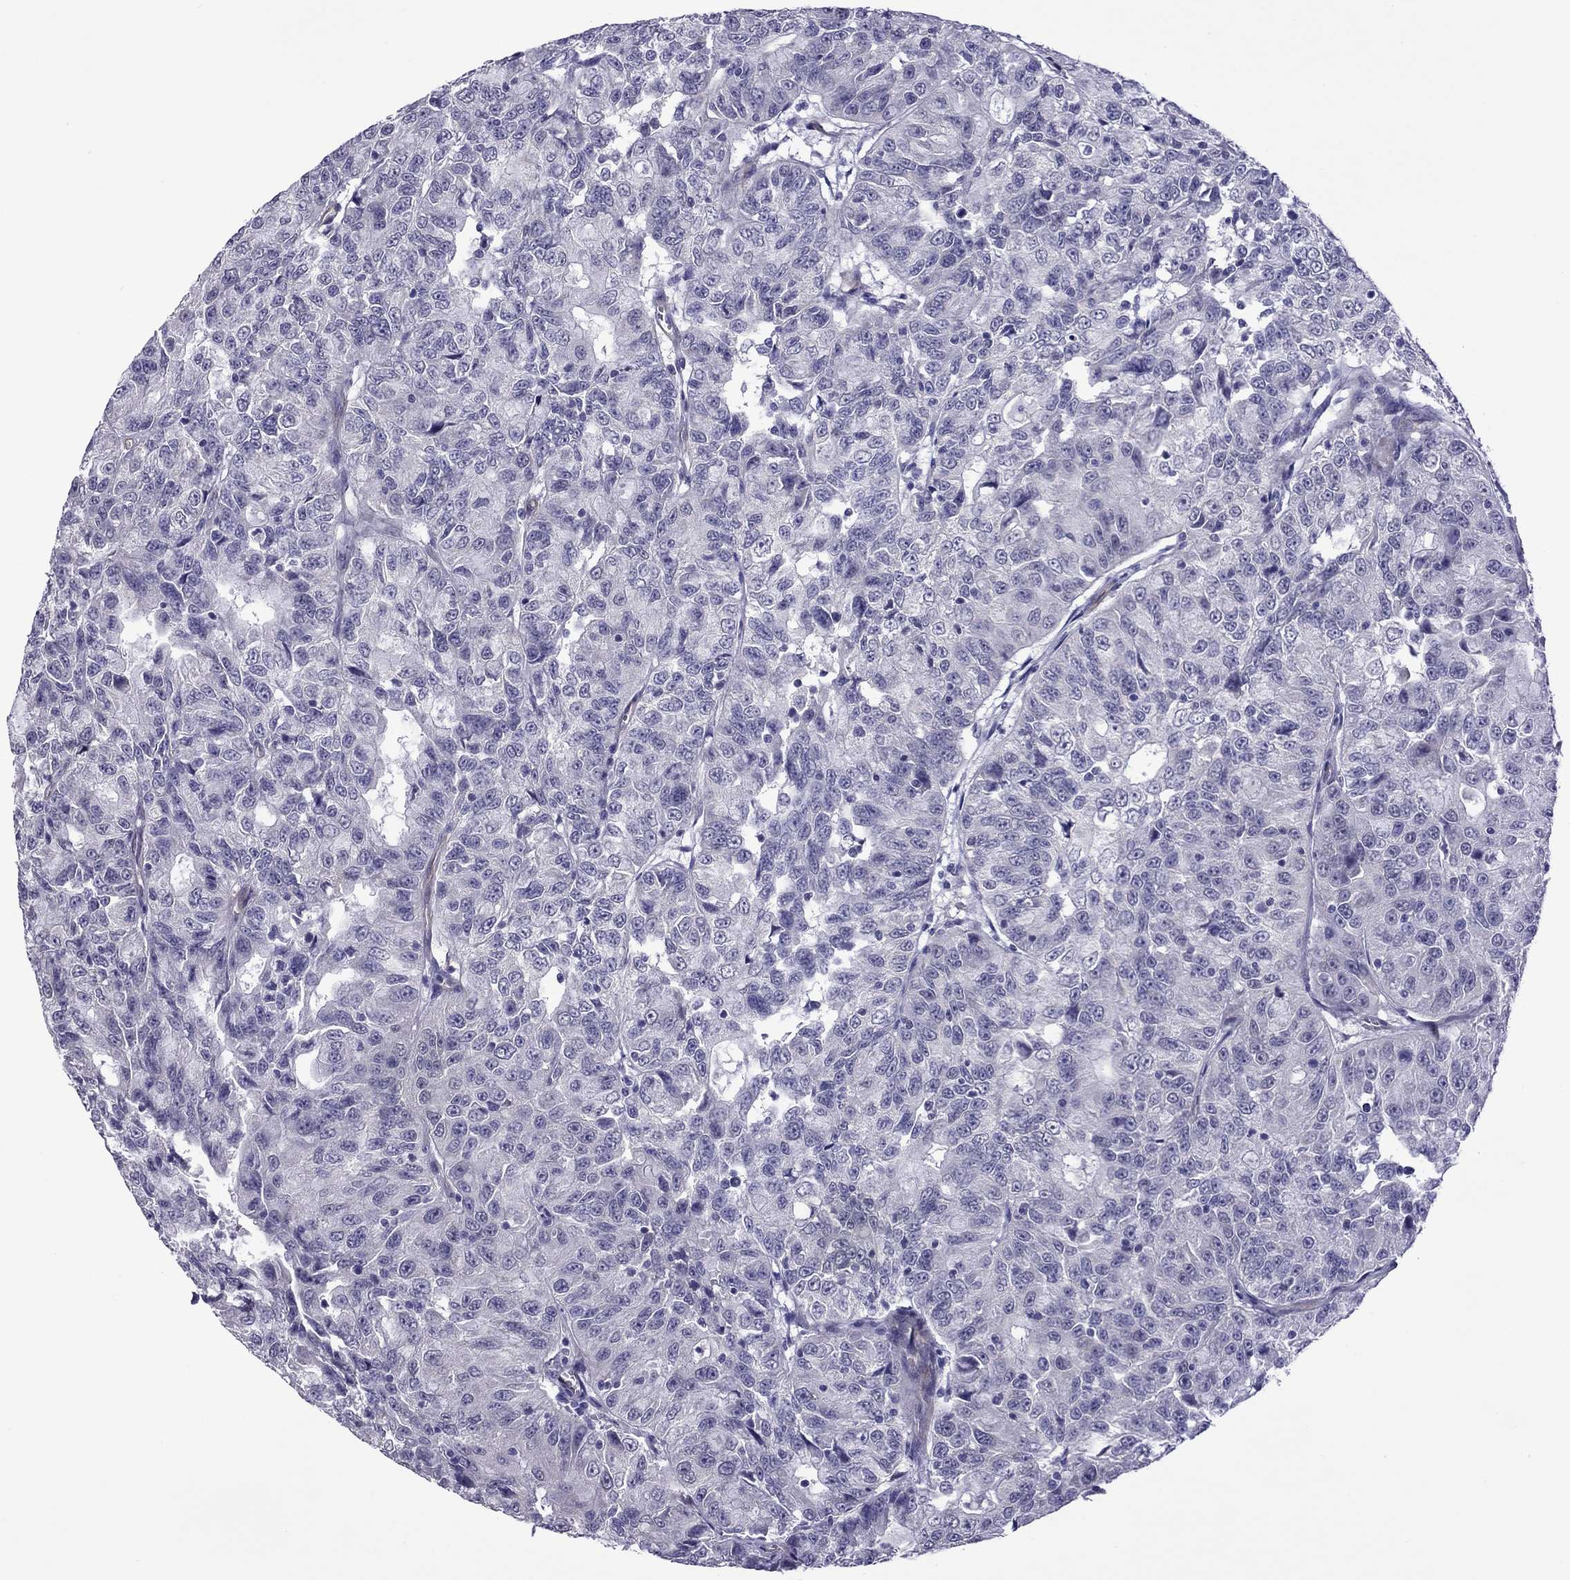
{"staining": {"intensity": "negative", "quantity": "none", "location": "none"}, "tissue": "urothelial cancer", "cell_type": "Tumor cells", "image_type": "cancer", "snomed": [{"axis": "morphology", "description": "Urothelial carcinoma, NOS"}, {"axis": "morphology", "description": "Urothelial carcinoma, High grade"}, {"axis": "topography", "description": "Urinary bladder"}], "caption": "DAB immunohistochemical staining of high-grade urothelial carcinoma demonstrates no significant staining in tumor cells.", "gene": "CHRNA5", "patient": {"sex": "female", "age": 73}}